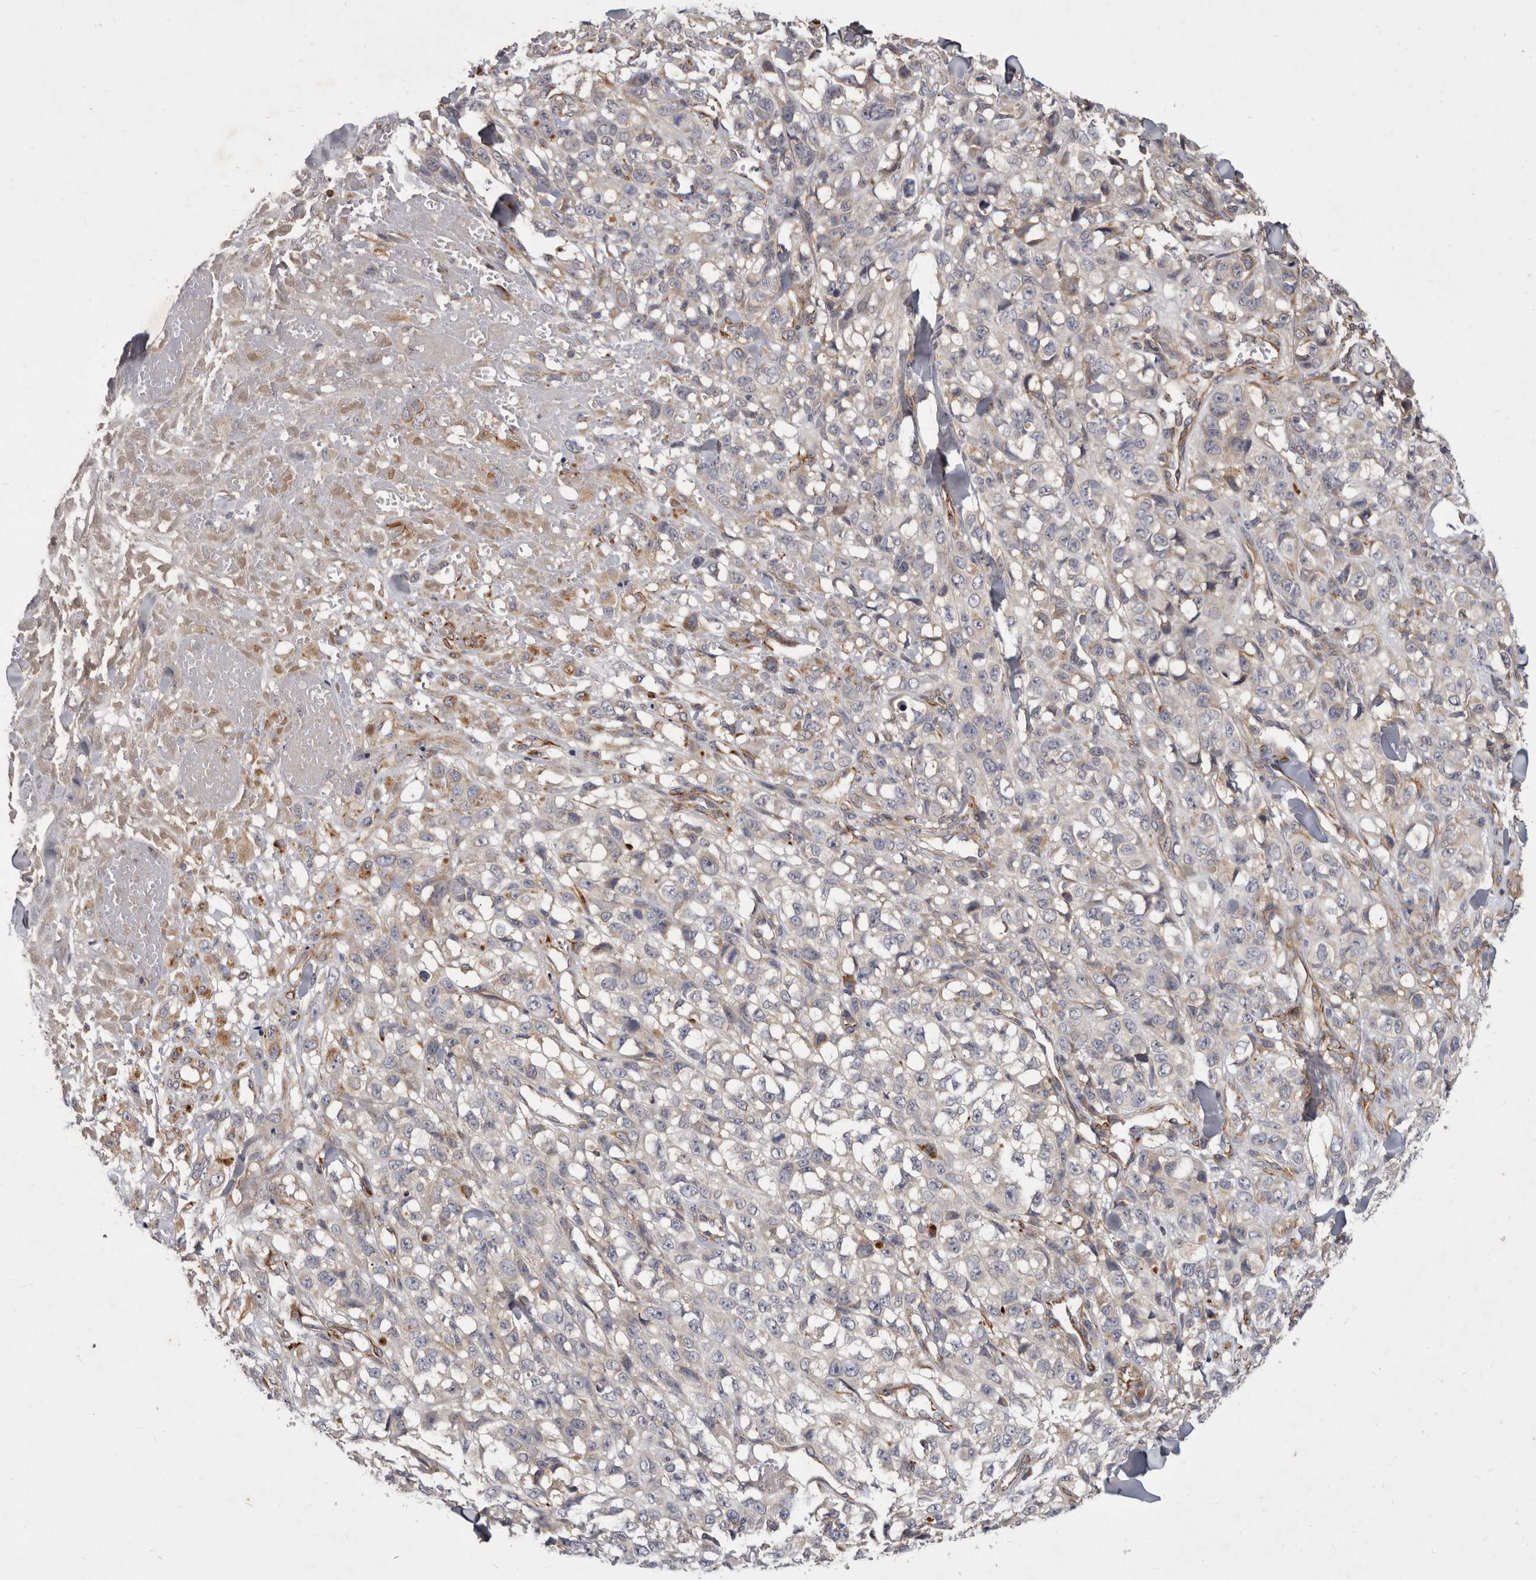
{"staining": {"intensity": "negative", "quantity": "none", "location": "none"}, "tissue": "melanoma", "cell_type": "Tumor cells", "image_type": "cancer", "snomed": [{"axis": "morphology", "description": "Malignant melanoma, Metastatic site"}, {"axis": "topography", "description": "Skin"}], "caption": "IHC image of melanoma stained for a protein (brown), which exhibits no expression in tumor cells.", "gene": "SLC22A1", "patient": {"sex": "female", "age": 72}}